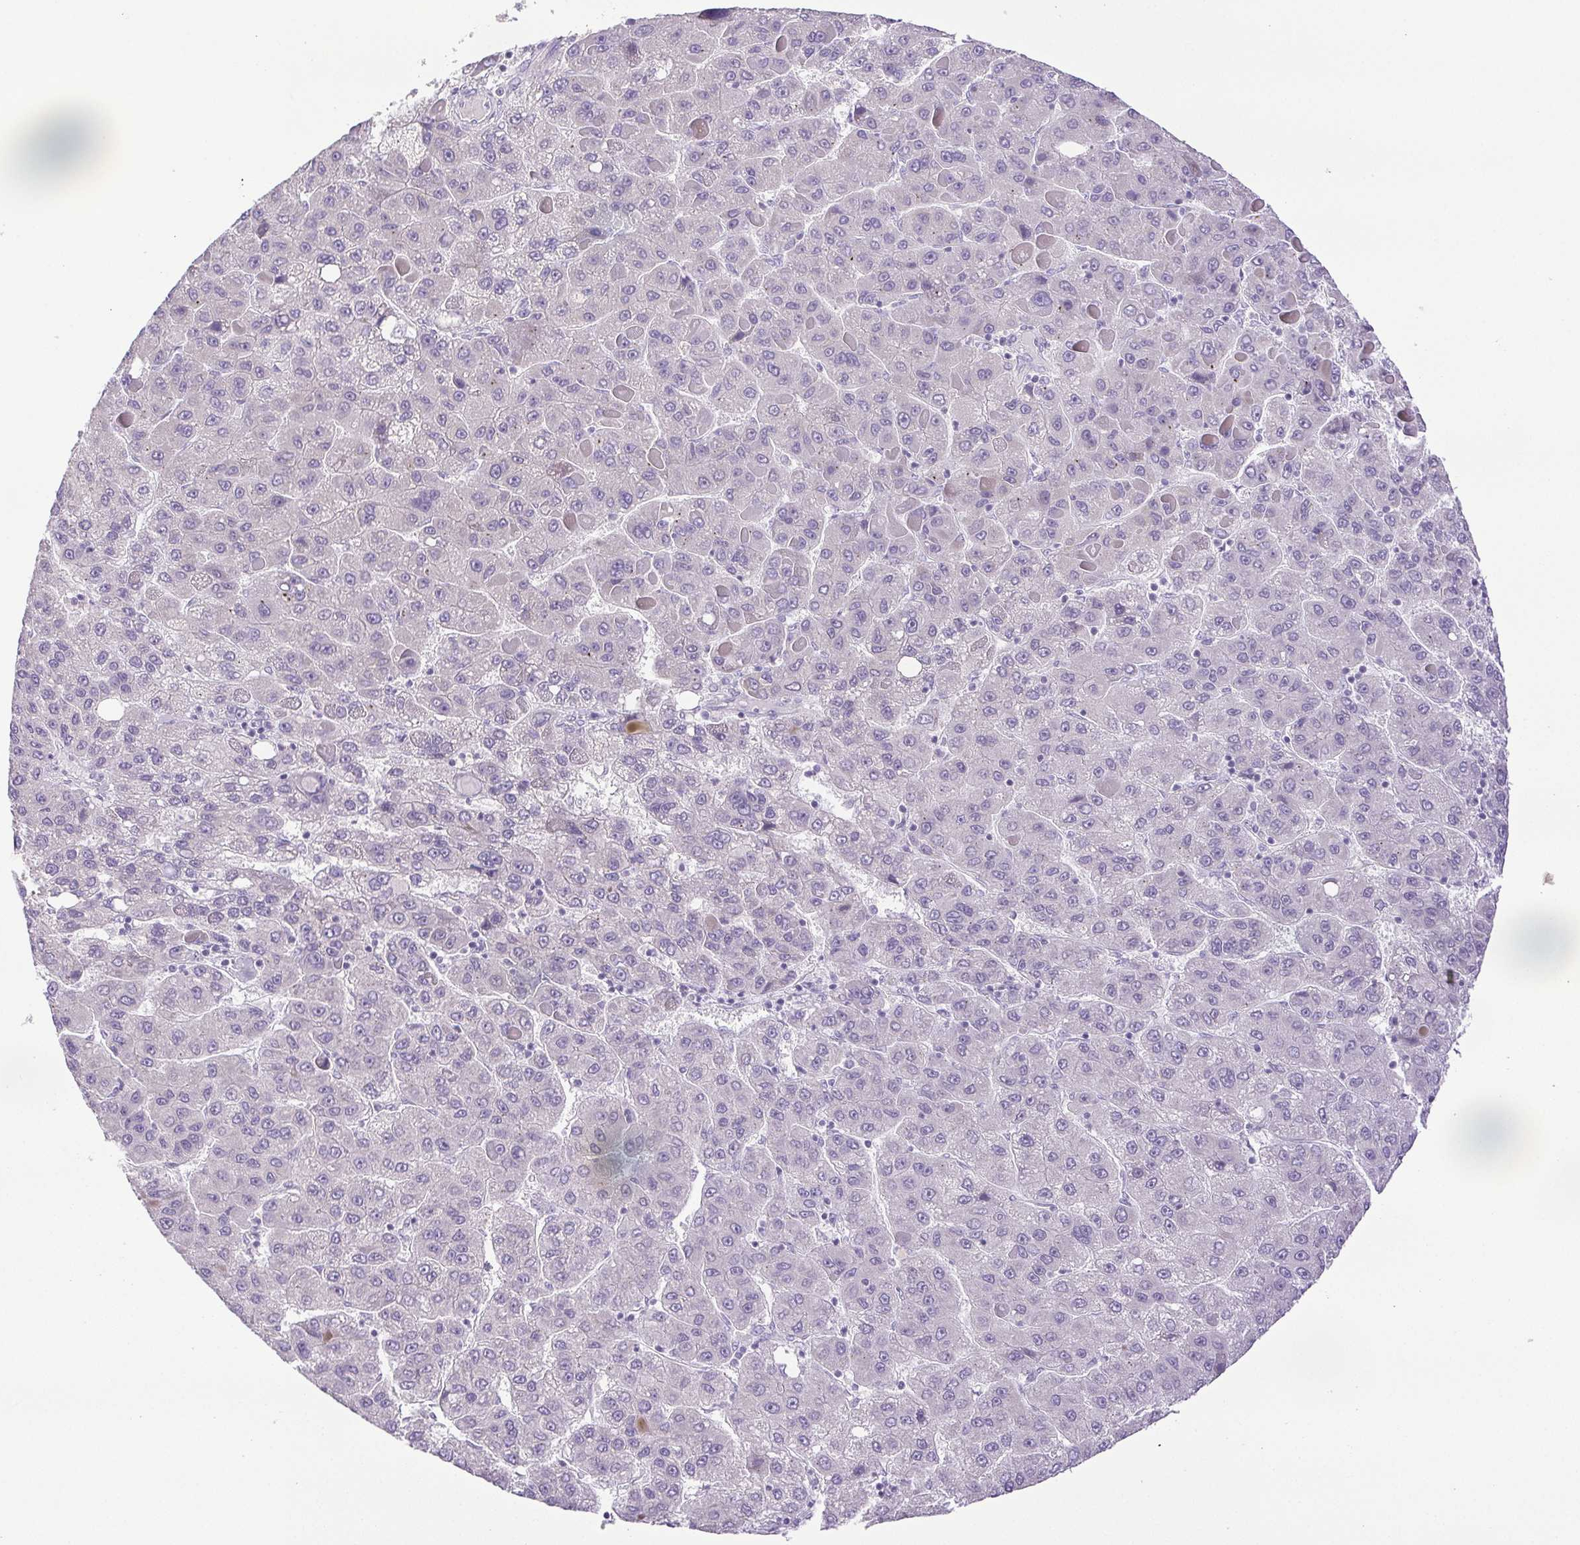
{"staining": {"intensity": "negative", "quantity": "none", "location": "none"}, "tissue": "liver cancer", "cell_type": "Tumor cells", "image_type": "cancer", "snomed": [{"axis": "morphology", "description": "Carcinoma, Hepatocellular, NOS"}, {"axis": "topography", "description": "Liver"}], "caption": "Immunohistochemical staining of liver hepatocellular carcinoma reveals no significant expression in tumor cells.", "gene": "PAPPA2", "patient": {"sex": "female", "age": 82}}